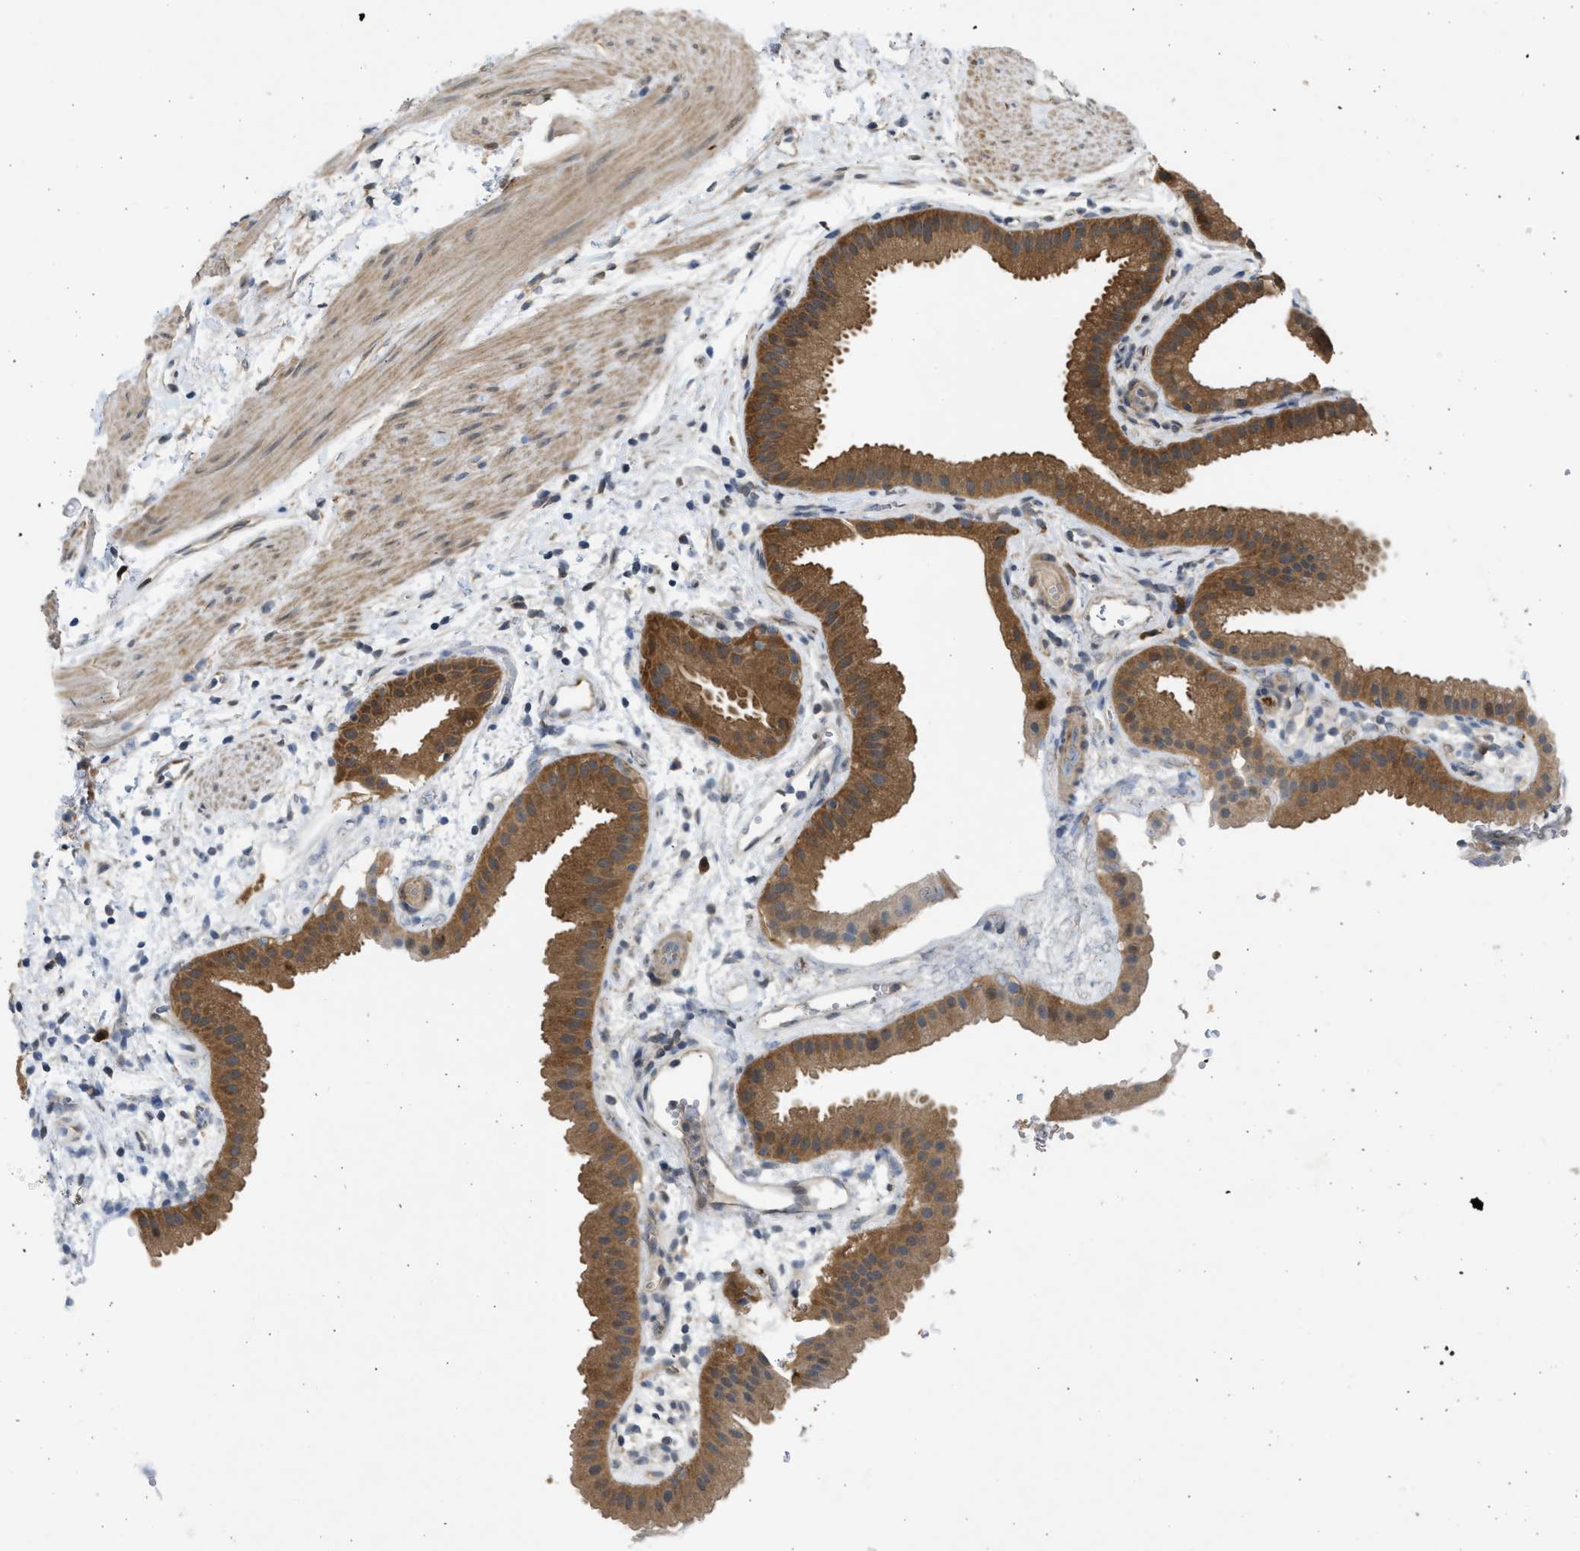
{"staining": {"intensity": "moderate", "quantity": ">75%", "location": "cytoplasmic/membranous"}, "tissue": "gallbladder", "cell_type": "Glandular cells", "image_type": "normal", "snomed": [{"axis": "morphology", "description": "Normal tissue, NOS"}, {"axis": "topography", "description": "Gallbladder"}], "caption": "IHC image of unremarkable gallbladder stained for a protein (brown), which shows medium levels of moderate cytoplasmic/membranous positivity in about >75% of glandular cells.", "gene": "MAPK7", "patient": {"sex": "female", "age": 64}}